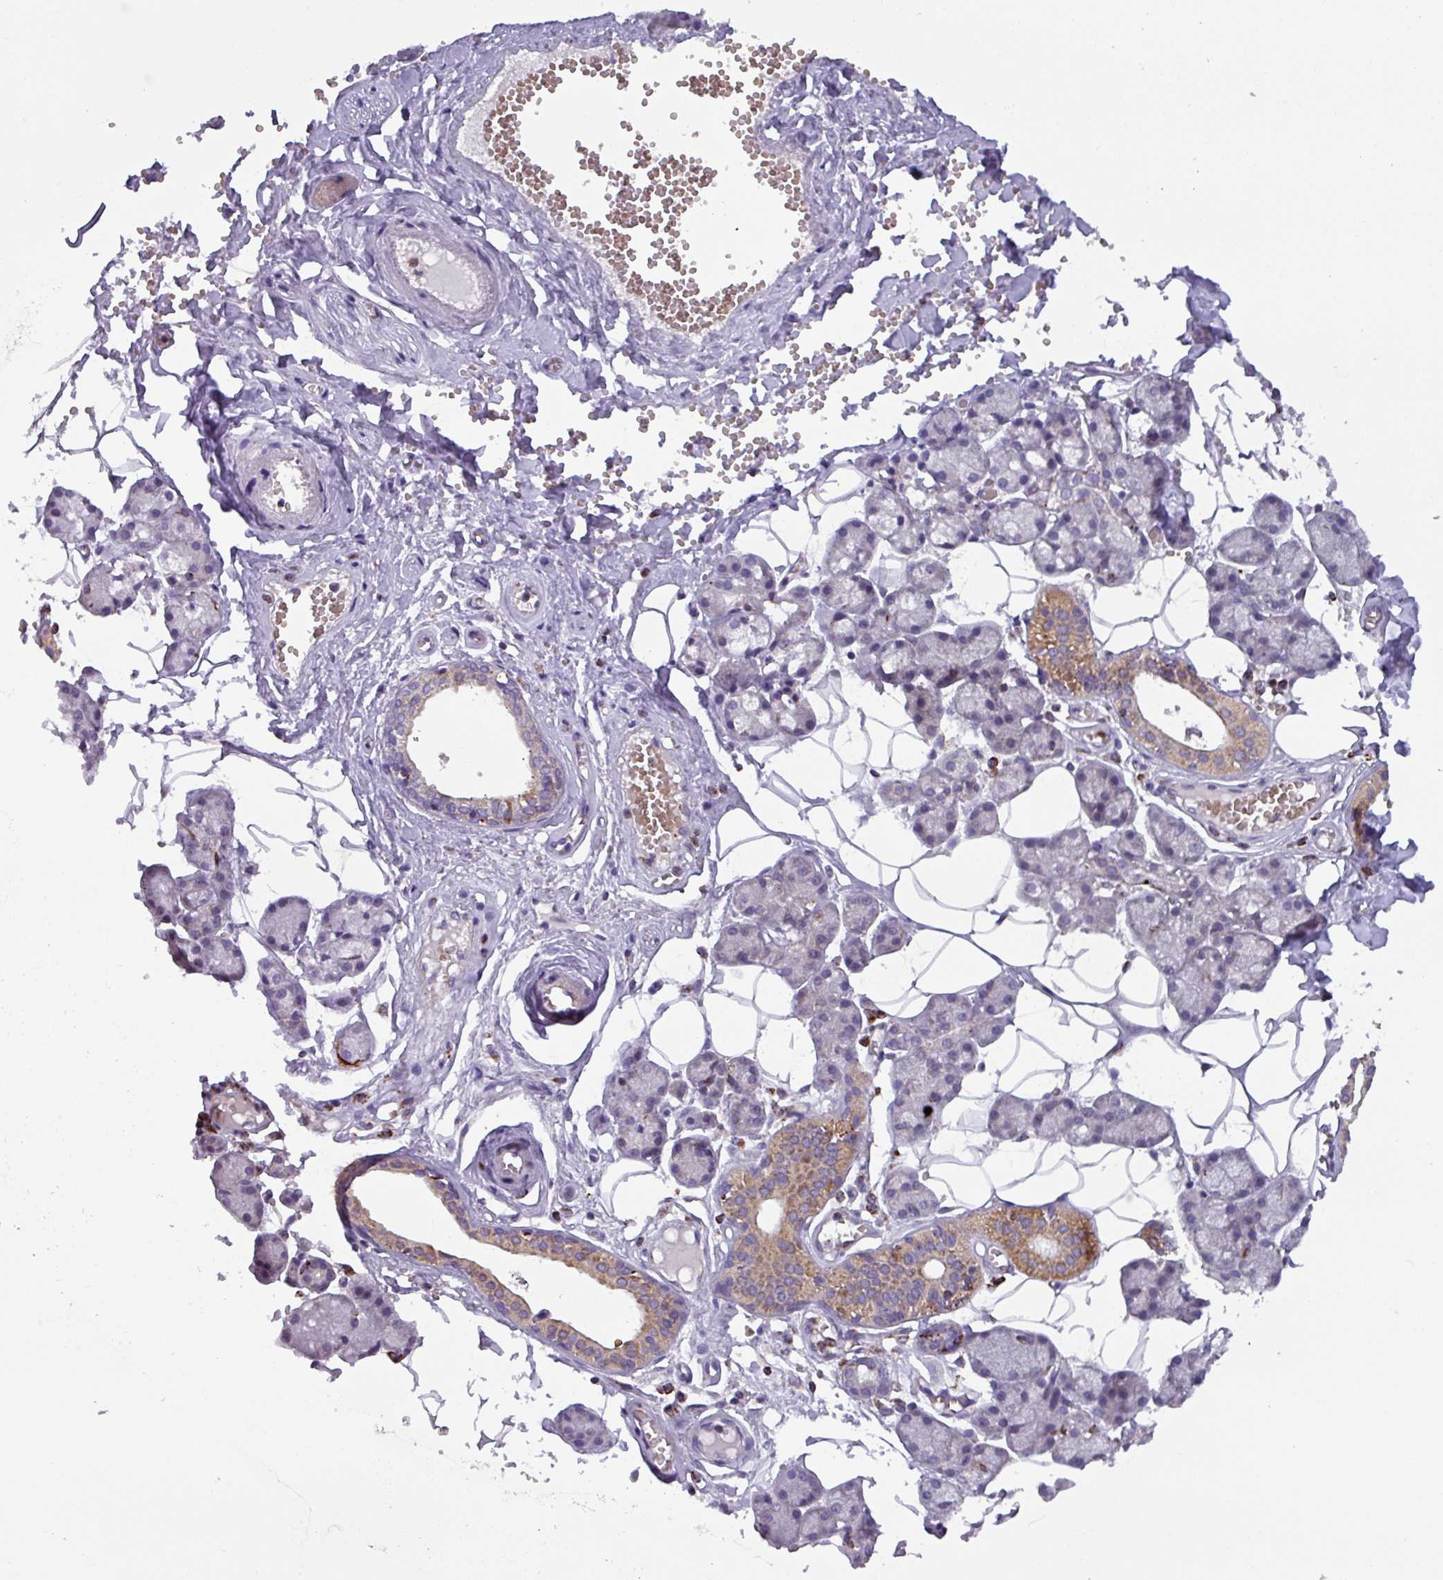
{"staining": {"intensity": "moderate", "quantity": "<25%", "location": "cytoplasmic/membranous"}, "tissue": "salivary gland", "cell_type": "Glandular cells", "image_type": "normal", "snomed": [{"axis": "morphology", "description": "Normal tissue, NOS"}, {"axis": "topography", "description": "Salivary gland"}], "caption": "Unremarkable salivary gland was stained to show a protein in brown. There is low levels of moderate cytoplasmic/membranous expression in approximately <25% of glandular cells. (DAB (3,3'-diaminobenzidine) IHC with brightfield microscopy, high magnification).", "gene": "AKIRIN1", "patient": {"sex": "male", "age": 62}}